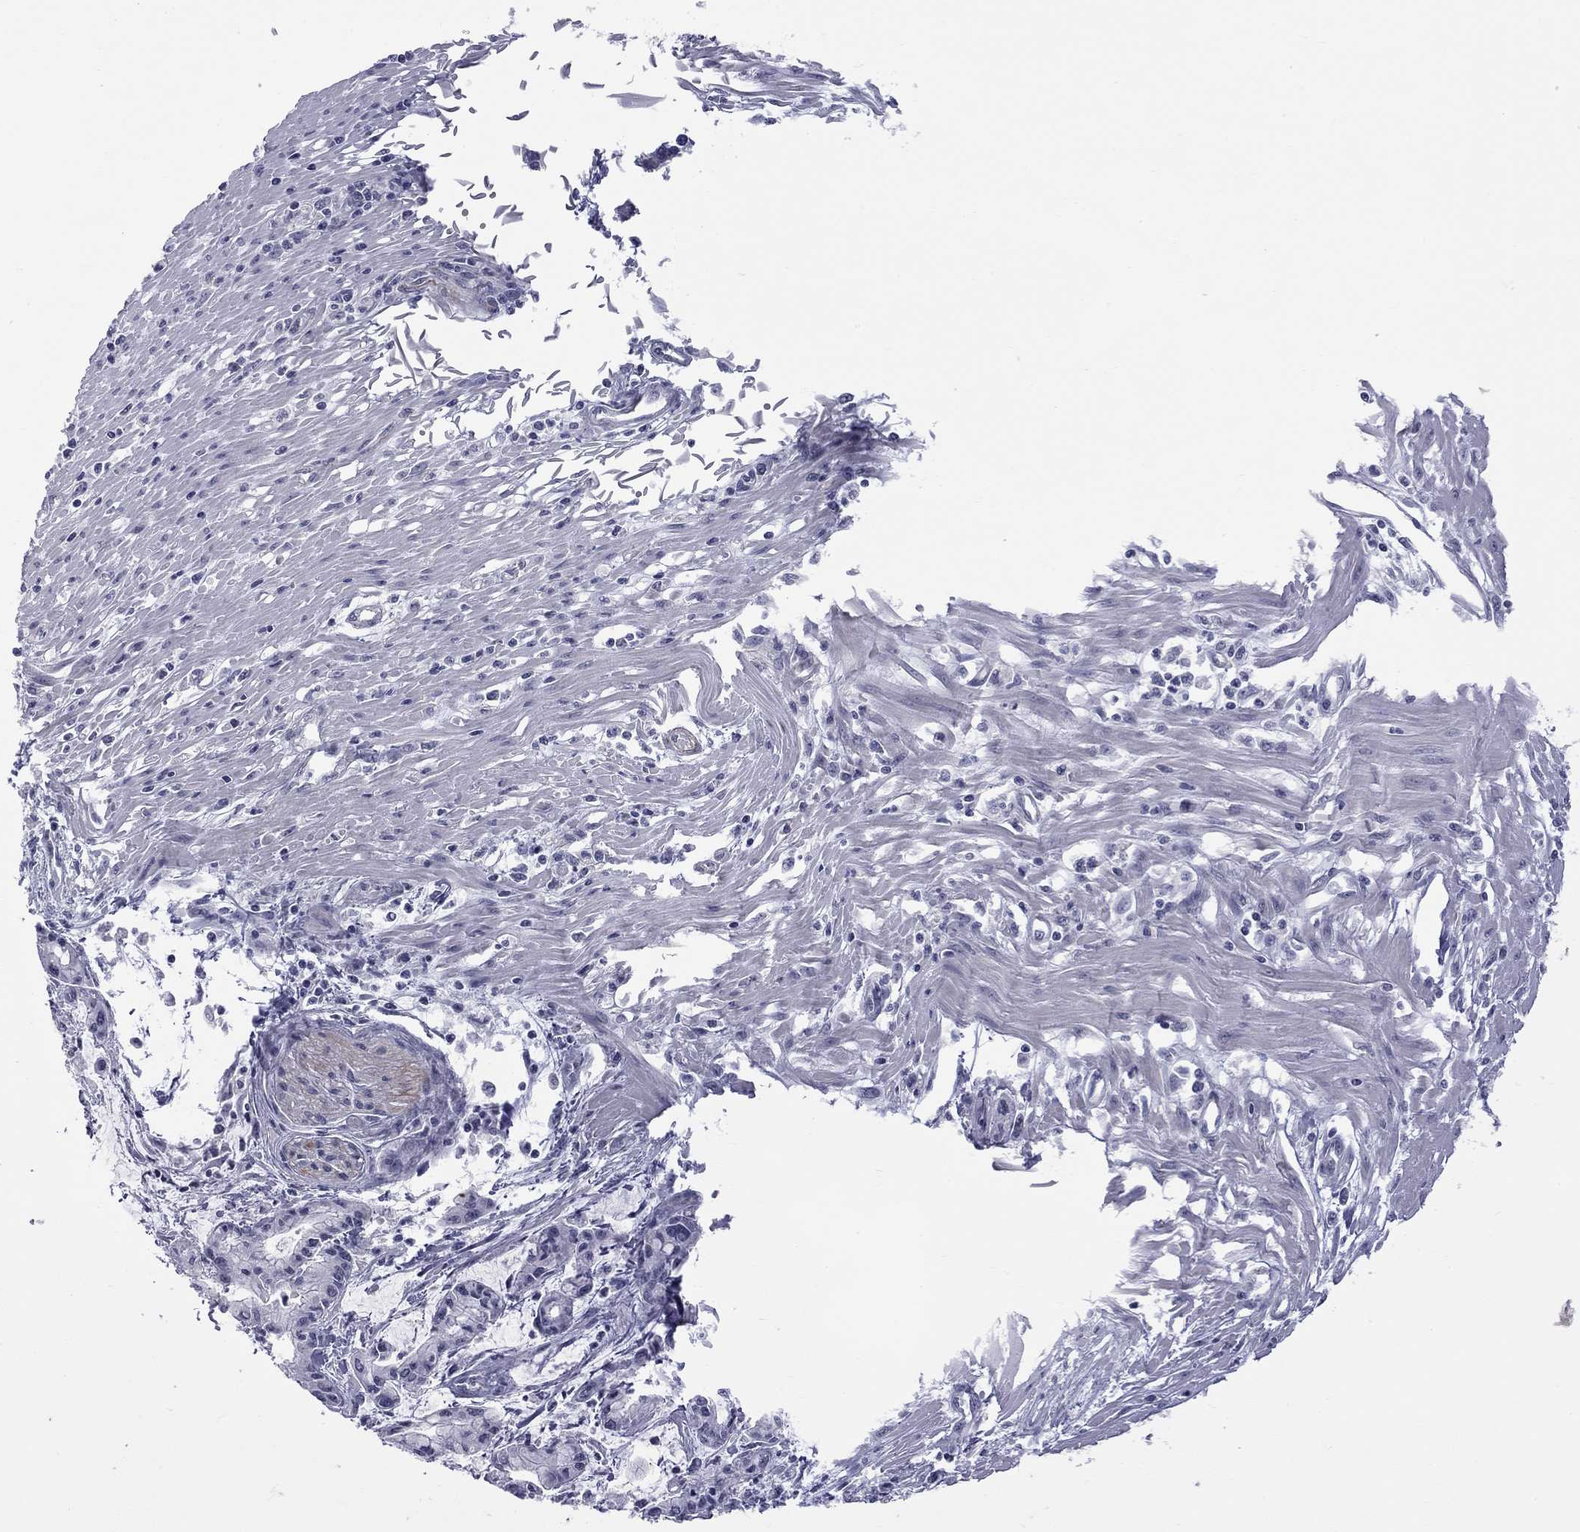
{"staining": {"intensity": "negative", "quantity": "none", "location": "none"}, "tissue": "pancreatic cancer", "cell_type": "Tumor cells", "image_type": "cancer", "snomed": [{"axis": "morphology", "description": "Adenocarcinoma, NOS"}, {"axis": "topography", "description": "Pancreas"}], "caption": "Immunohistochemistry (IHC) photomicrograph of human pancreatic cancer (adenocarcinoma) stained for a protein (brown), which shows no positivity in tumor cells. The staining is performed using DAB brown chromogen with nuclei counter-stained in using hematoxylin.", "gene": "GSG1L", "patient": {"sex": "male", "age": 48}}